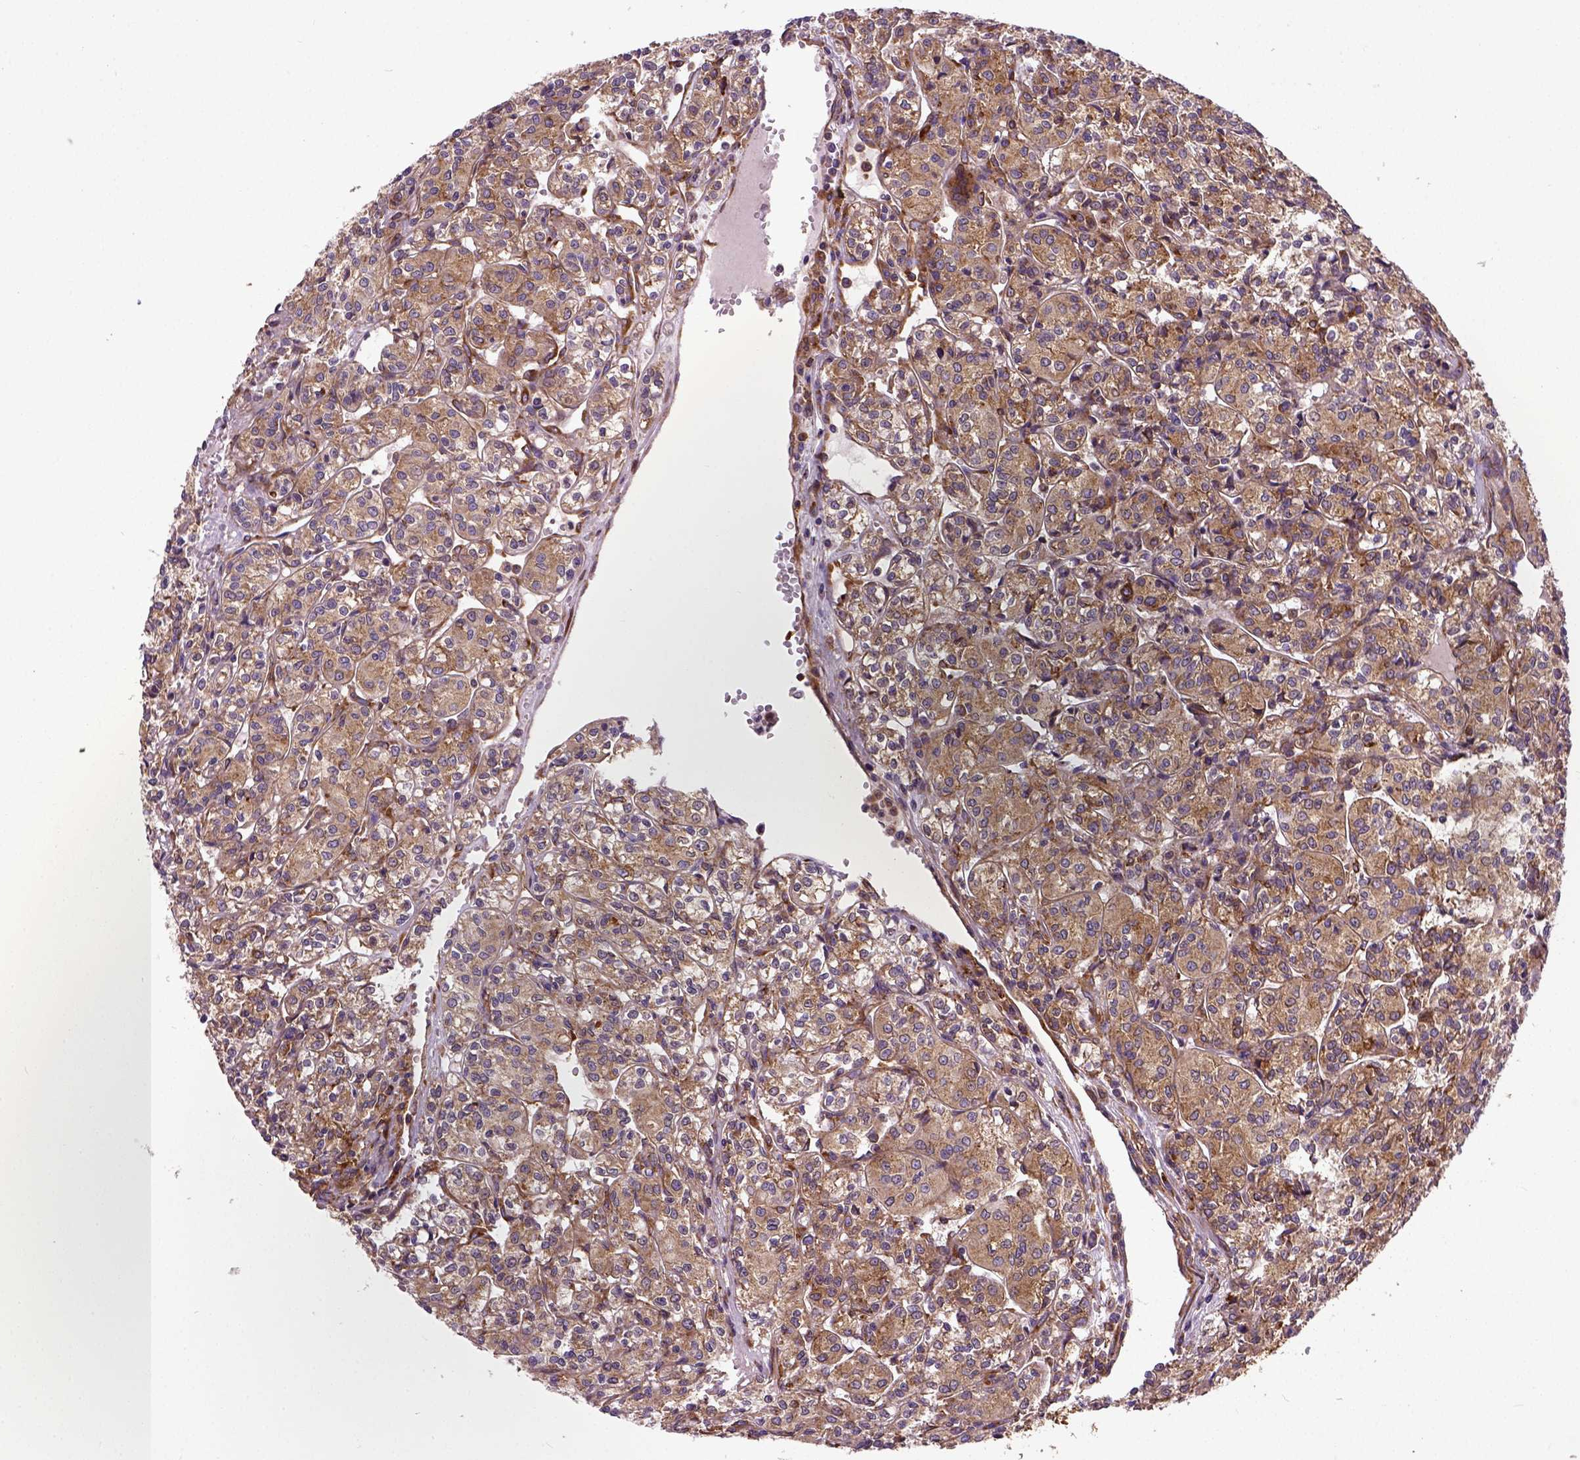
{"staining": {"intensity": "moderate", "quantity": ">75%", "location": "cytoplasmic/membranous"}, "tissue": "renal cancer", "cell_type": "Tumor cells", "image_type": "cancer", "snomed": [{"axis": "morphology", "description": "Adenocarcinoma, NOS"}, {"axis": "topography", "description": "Kidney"}], "caption": "IHC image of human renal cancer (adenocarcinoma) stained for a protein (brown), which displays medium levels of moderate cytoplasmic/membranous staining in about >75% of tumor cells.", "gene": "CAPRIN1", "patient": {"sex": "male", "age": 36}}